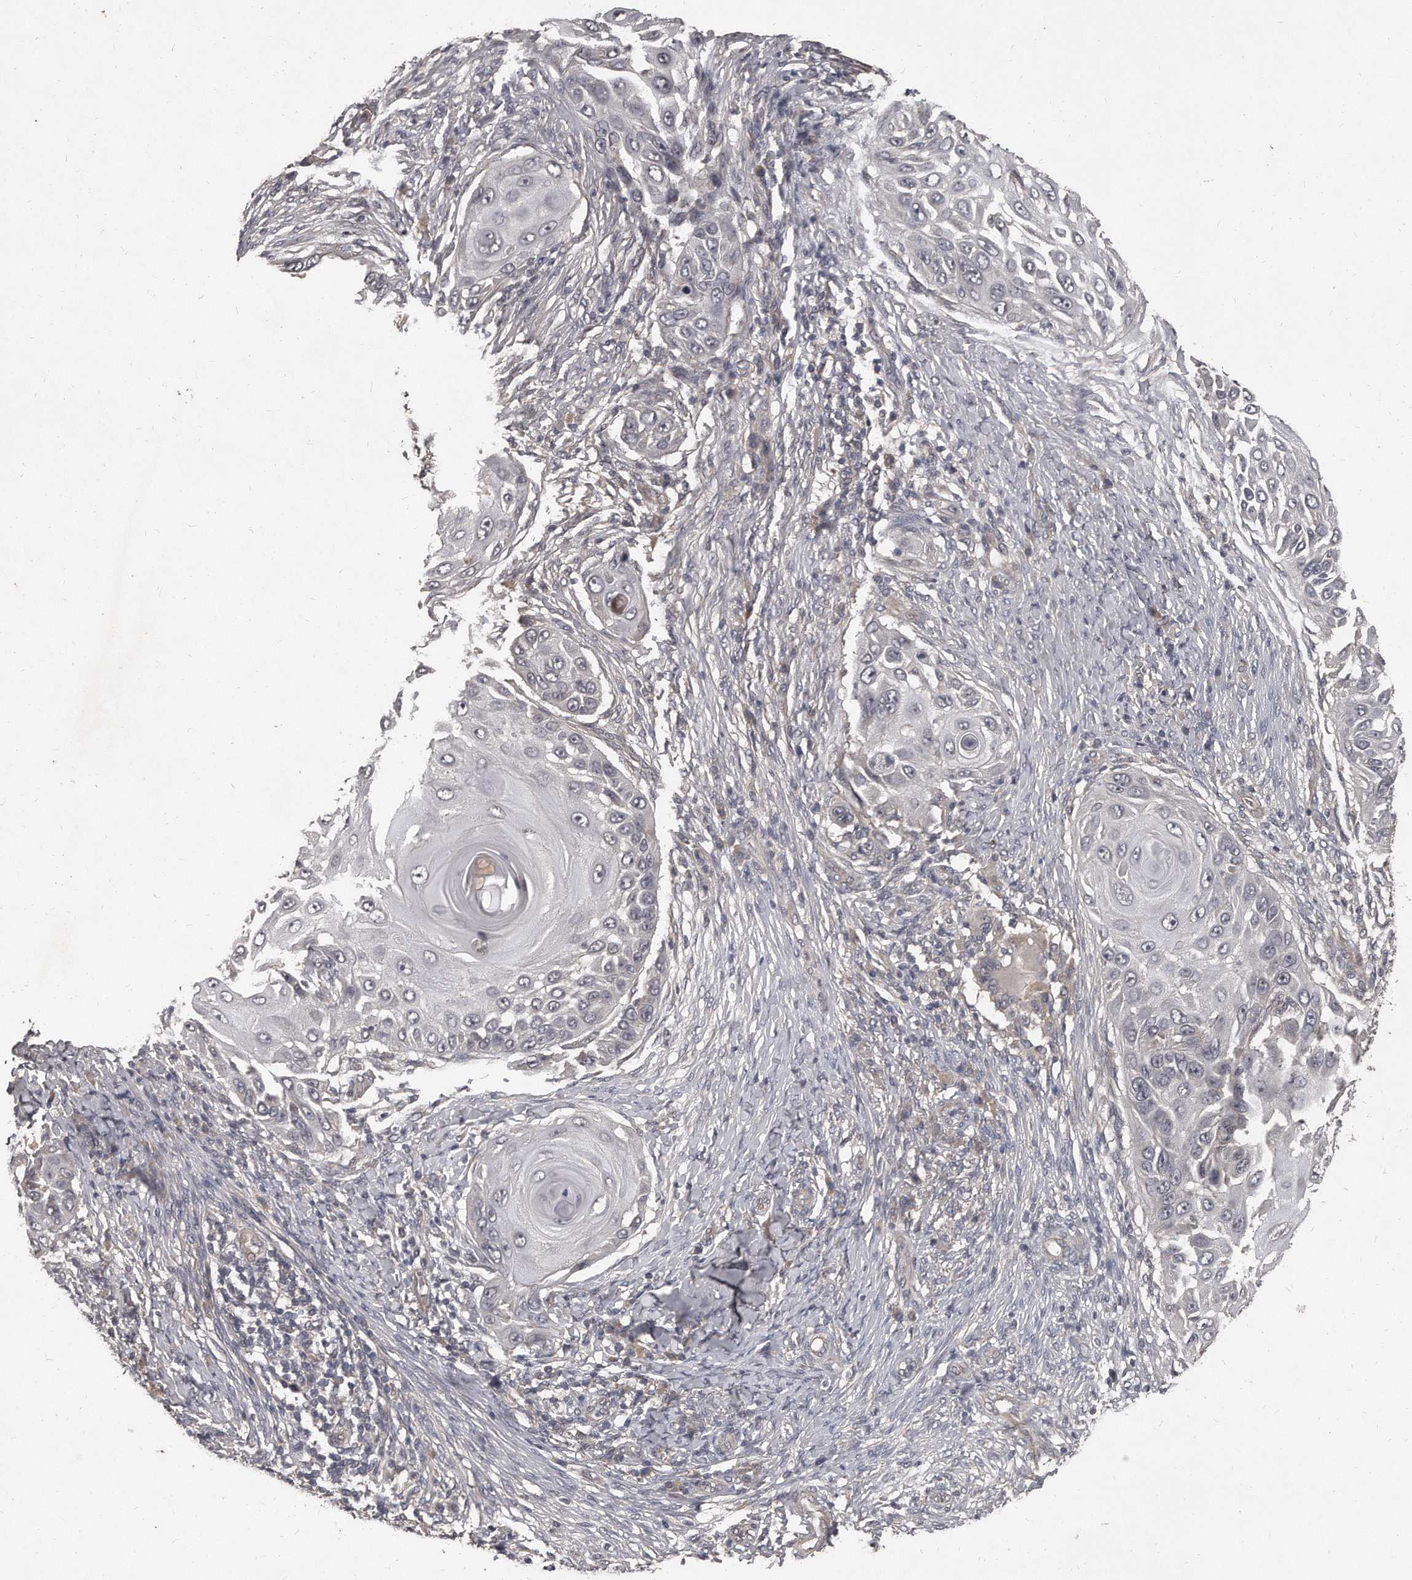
{"staining": {"intensity": "negative", "quantity": "none", "location": "none"}, "tissue": "skin cancer", "cell_type": "Tumor cells", "image_type": "cancer", "snomed": [{"axis": "morphology", "description": "Squamous cell carcinoma, NOS"}, {"axis": "topography", "description": "Skin"}], "caption": "Immunohistochemical staining of human skin cancer displays no significant staining in tumor cells. (DAB (3,3'-diaminobenzidine) IHC, high magnification).", "gene": "GRB10", "patient": {"sex": "female", "age": 44}}